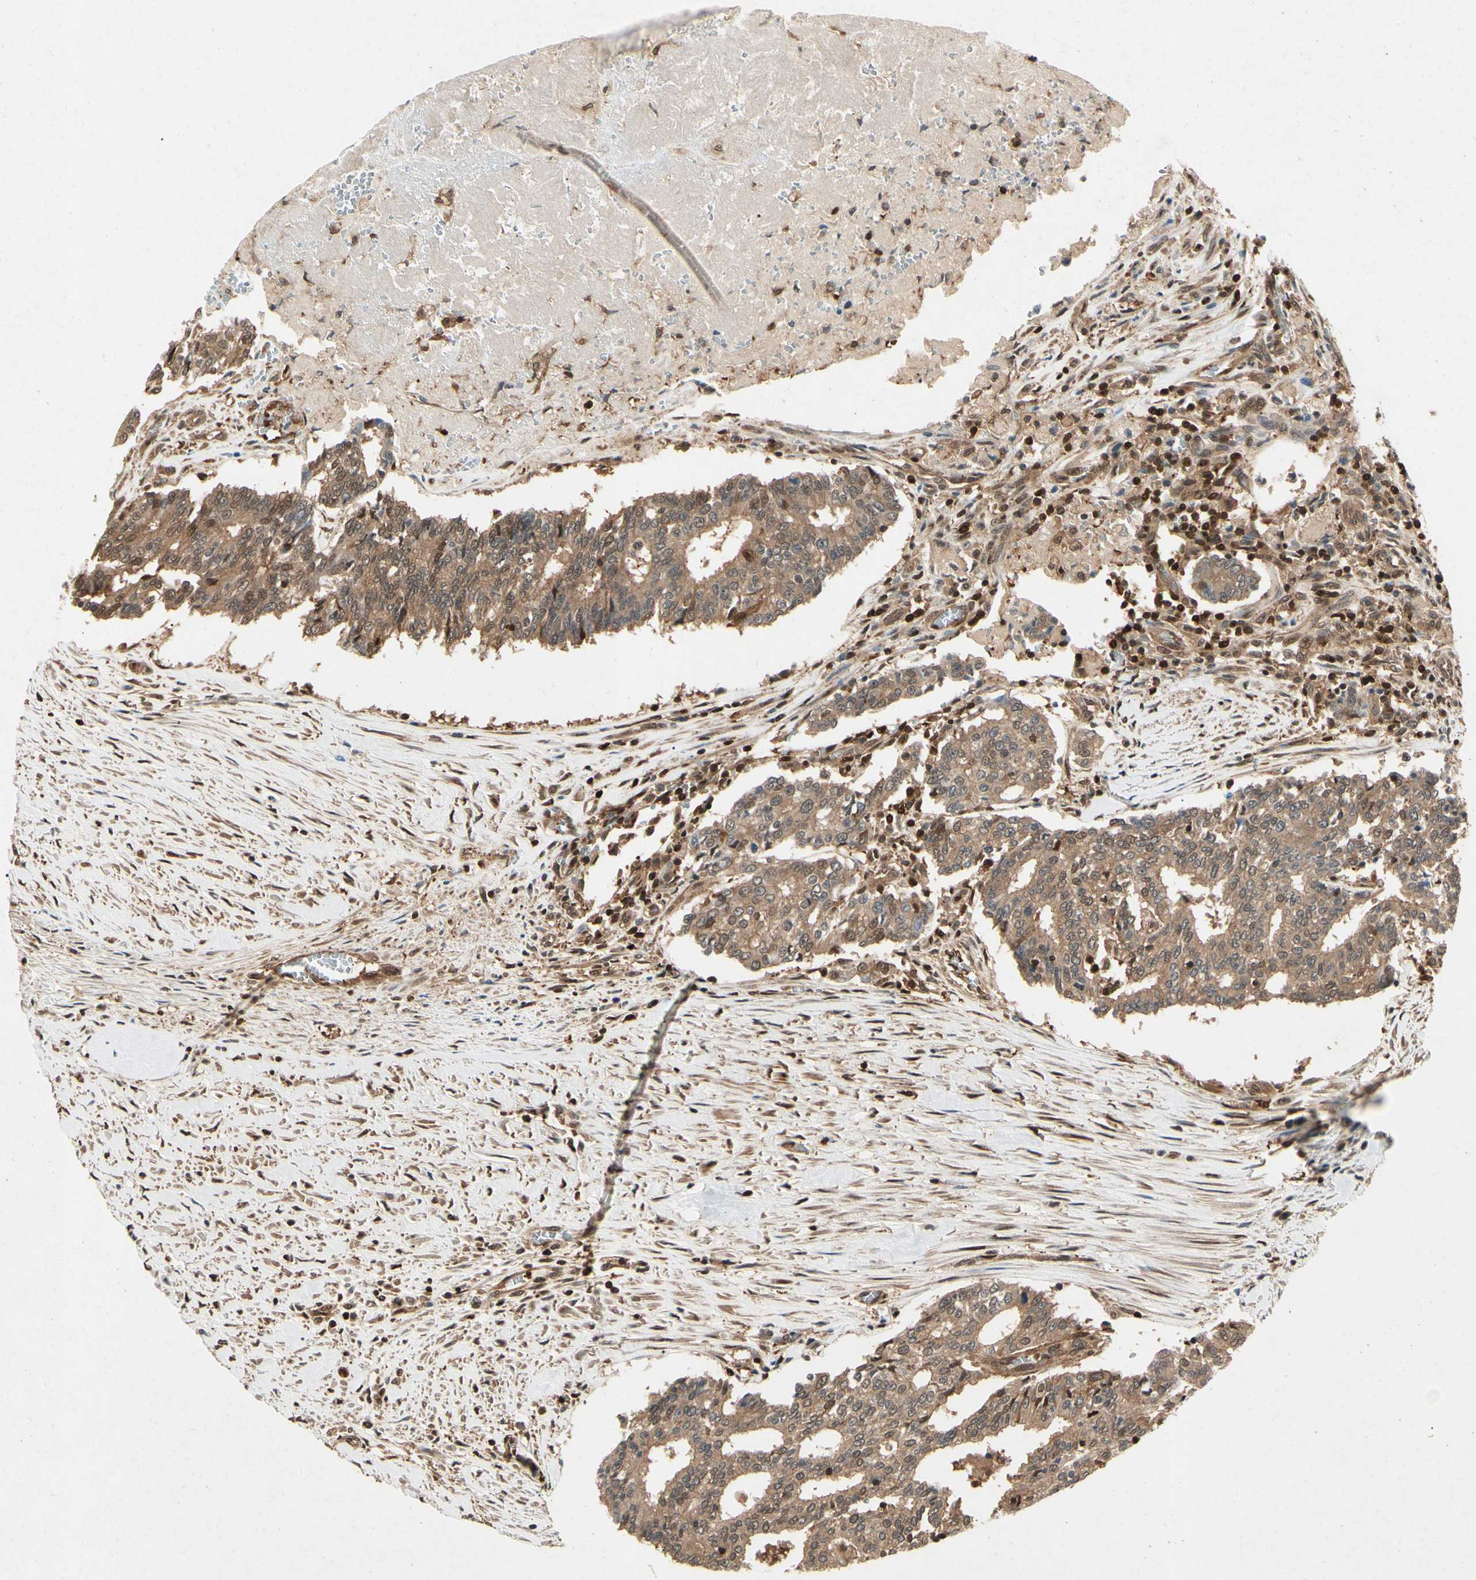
{"staining": {"intensity": "moderate", "quantity": ">75%", "location": "cytoplasmic/membranous"}, "tissue": "prostate cancer", "cell_type": "Tumor cells", "image_type": "cancer", "snomed": [{"axis": "morphology", "description": "Adenocarcinoma, High grade"}, {"axis": "topography", "description": "Prostate"}], "caption": "Immunohistochemistry photomicrograph of adenocarcinoma (high-grade) (prostate) stained for a protein (brown), which reveals medium levels of moderate cytoplasmic/membranous positivity in about >75% of tumor cells.", "gene": "YWHAQ", "patient": {"sex": "male", "age": 55}}